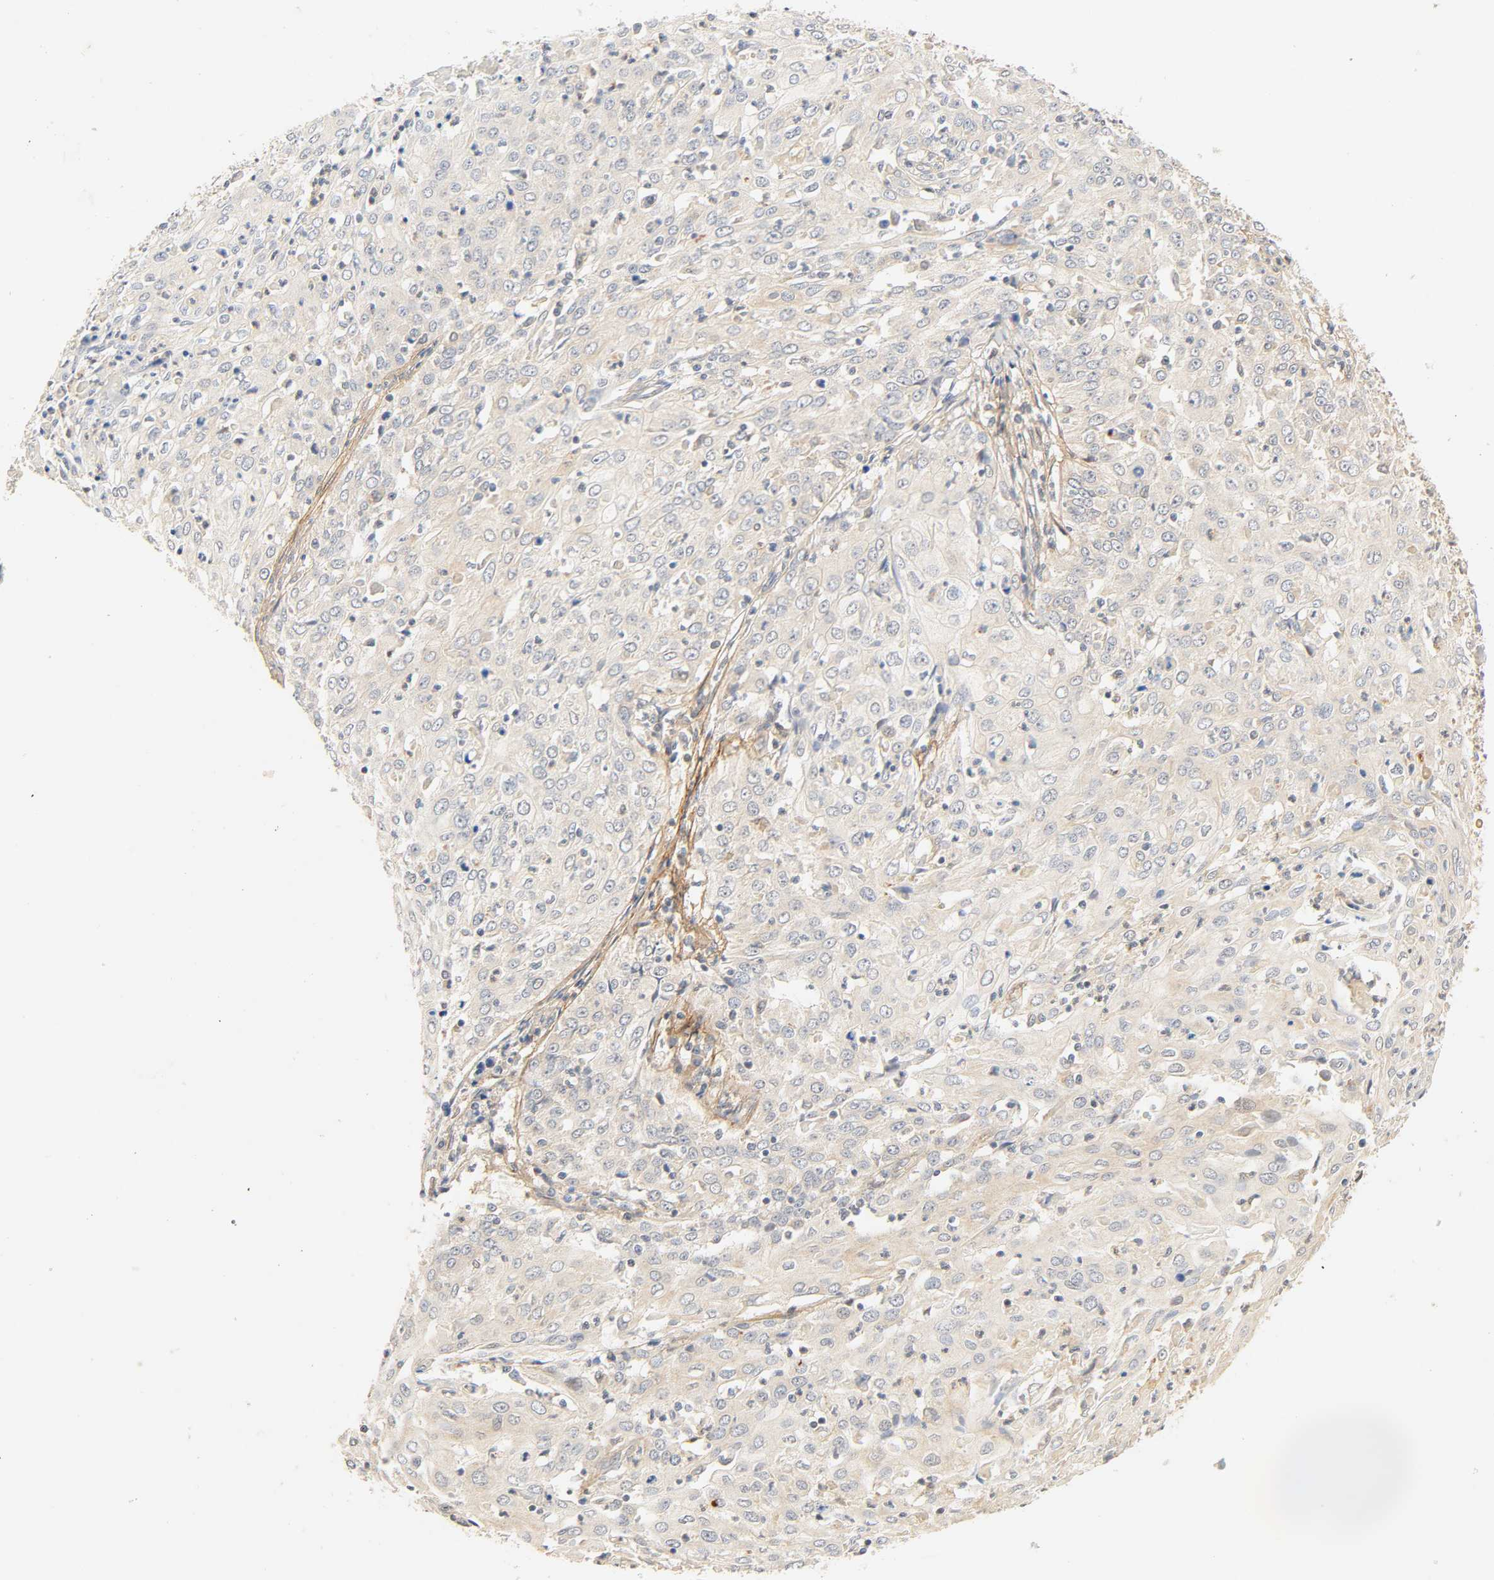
{"staining": {"intensity": "negative", "quantity": "none", "location": "none"}, "tissue": "cervical cancer", "cell_type": "Tumor cells", "image_type": "cancer", "snomed": [{"axis": "morphology", "description": "Squamous cell carcinoma, NOS"}, {"axis": "topography", "description": "Cervix"}], "caption": "High magnification brightfield microscopy of cervical cancer stained with DAB (brown) and counterstained with hematoxylin (blue): tumor cells show no significant positivity.", "gene": "CACNA1G", "patient": {"sex": "female", "age": 39}}